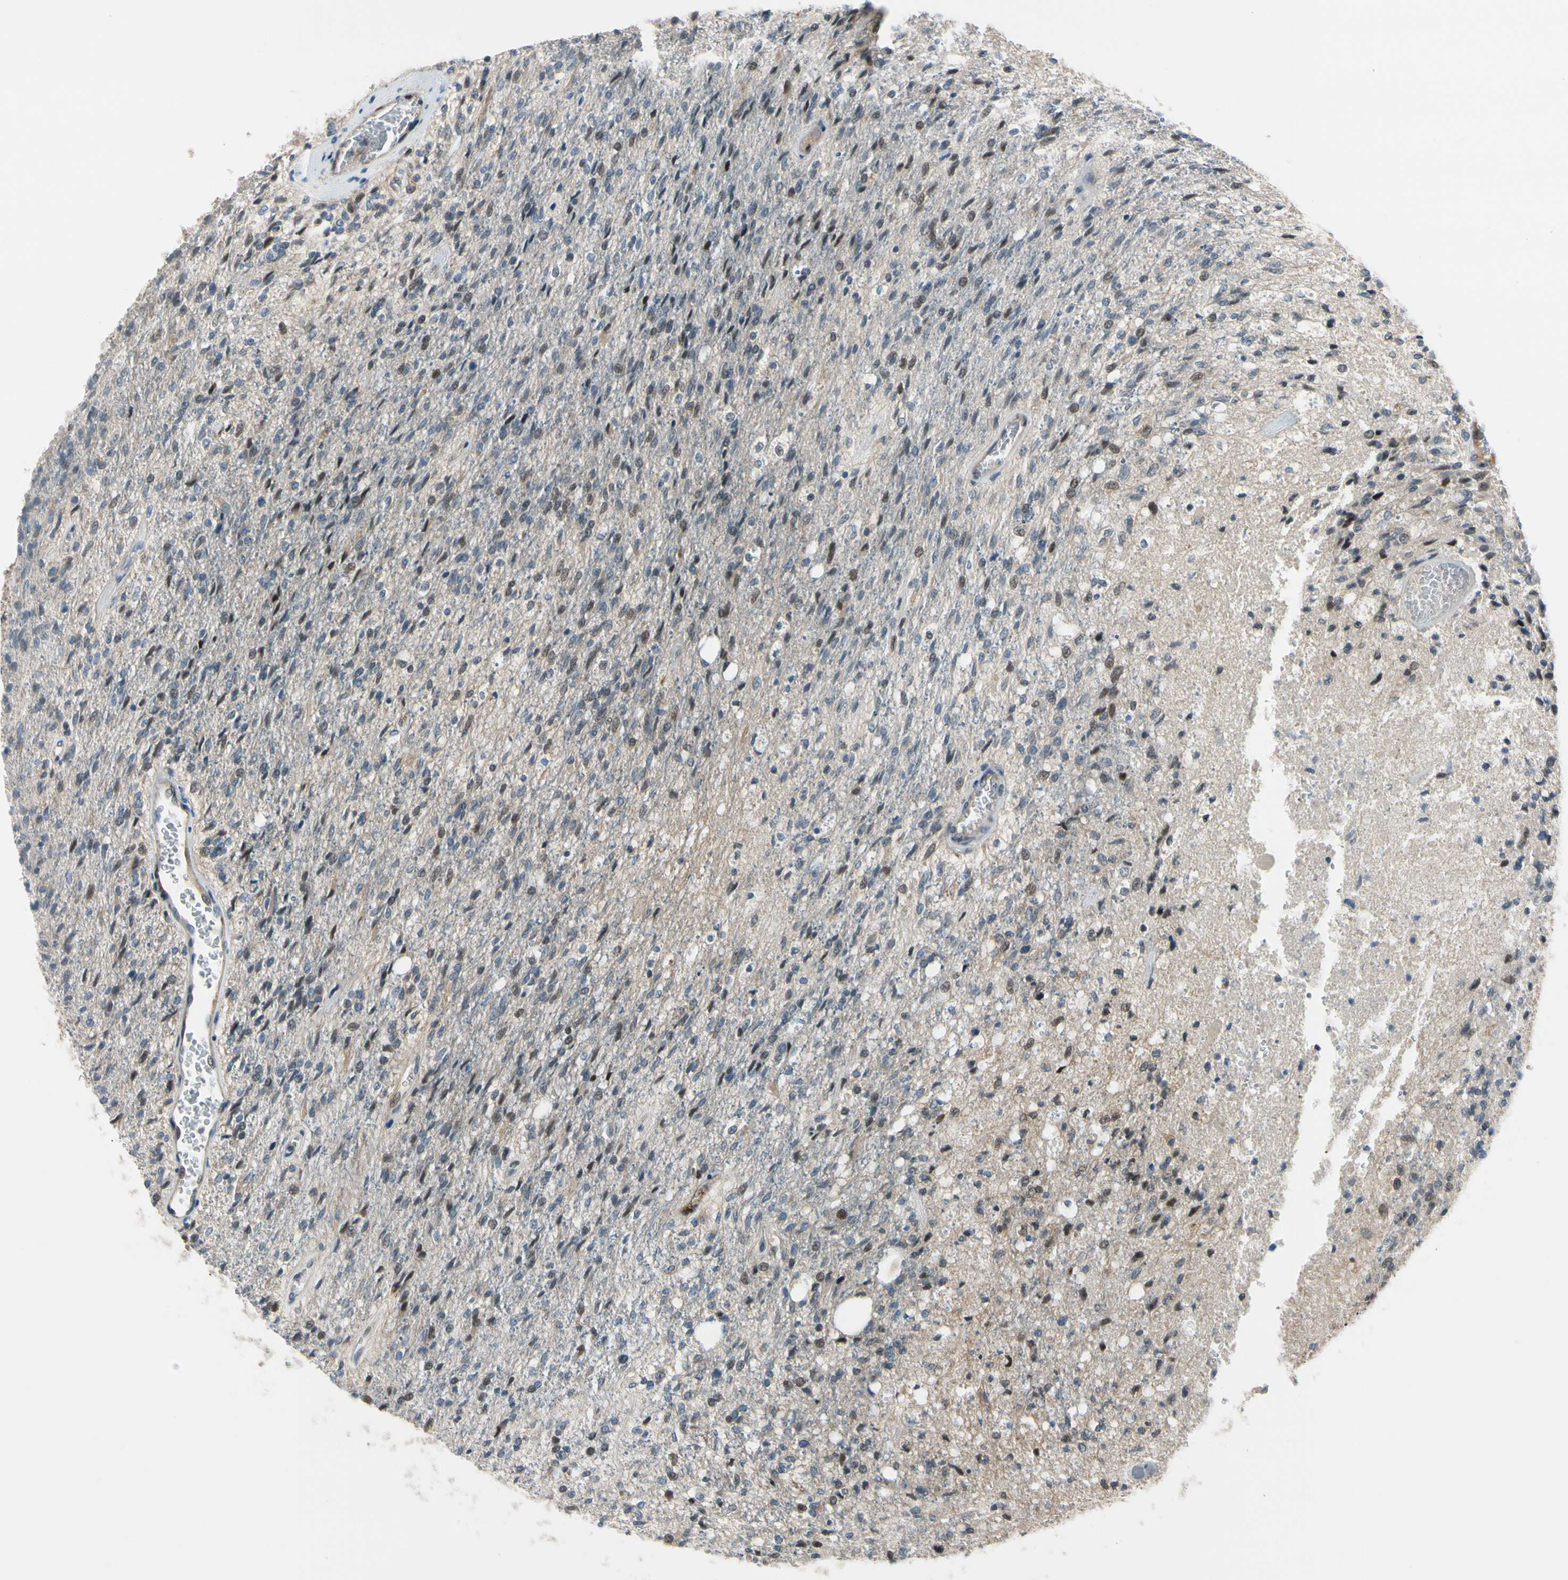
{"staining": {"intensity": "moderate", "quantity": "<25%", "location": "nuclear"}, "tissue": "glioma", "cell_type": "Tumor cells", "image_type": "cancer", "snomed": [{"axis": "morphology", "description": "Normal tissue, NOS"}, {"axis": "morphology", "description": "Glioma, malignant, High grade"}, {"axis": "topography", "description": "Cerebral cortex"}], "caption": "Immunohistochemical staining of human glioma shows moderate nuclear protein expression in about <25% of tumor cells.", "gene": "CFAP36", "patient": {"sex": "male", "age": 77}}